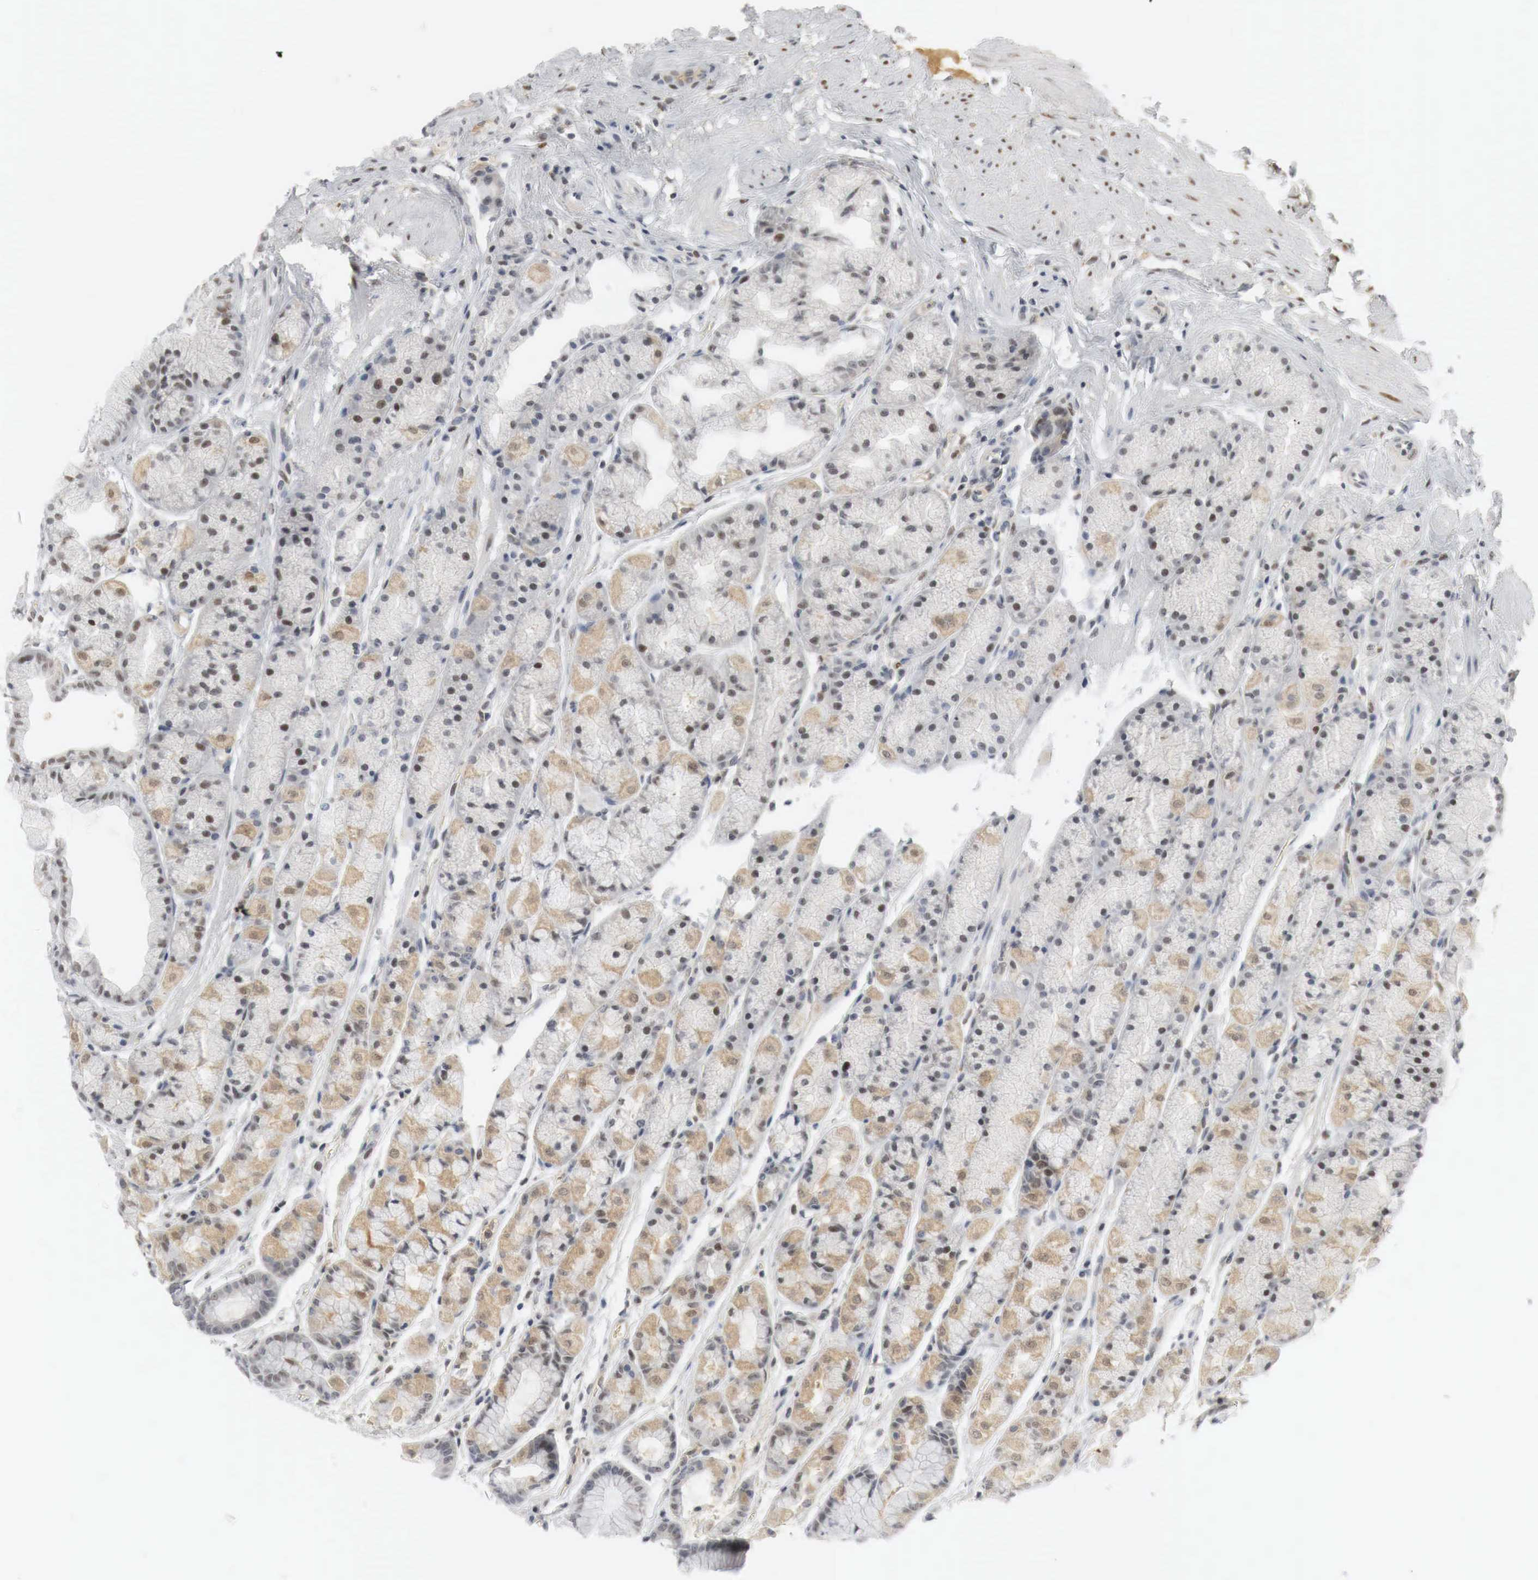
{"staining": {"intensity": "moderate", "quantity": "25%-75%", "location": "cytoplasmic/membranous,nuclear"}, "tissue": "stomach", "cell_type": "Glandular cells", "image_type": "normal", "snomed": [{"axis": "morphology", "description": "Normal tissue, NOS"}, {"axis": "topography", "description": "Stomach, upper"}], "caption": "About 25%-75% of glandular cells in benign stomach exhibit moderate cytoplasmic/membranous,nuclear protein positivity as visualized by brown immunohistochemical staining.", "gene": "MYC", "patient": {"sex": "male", "age": 72}}